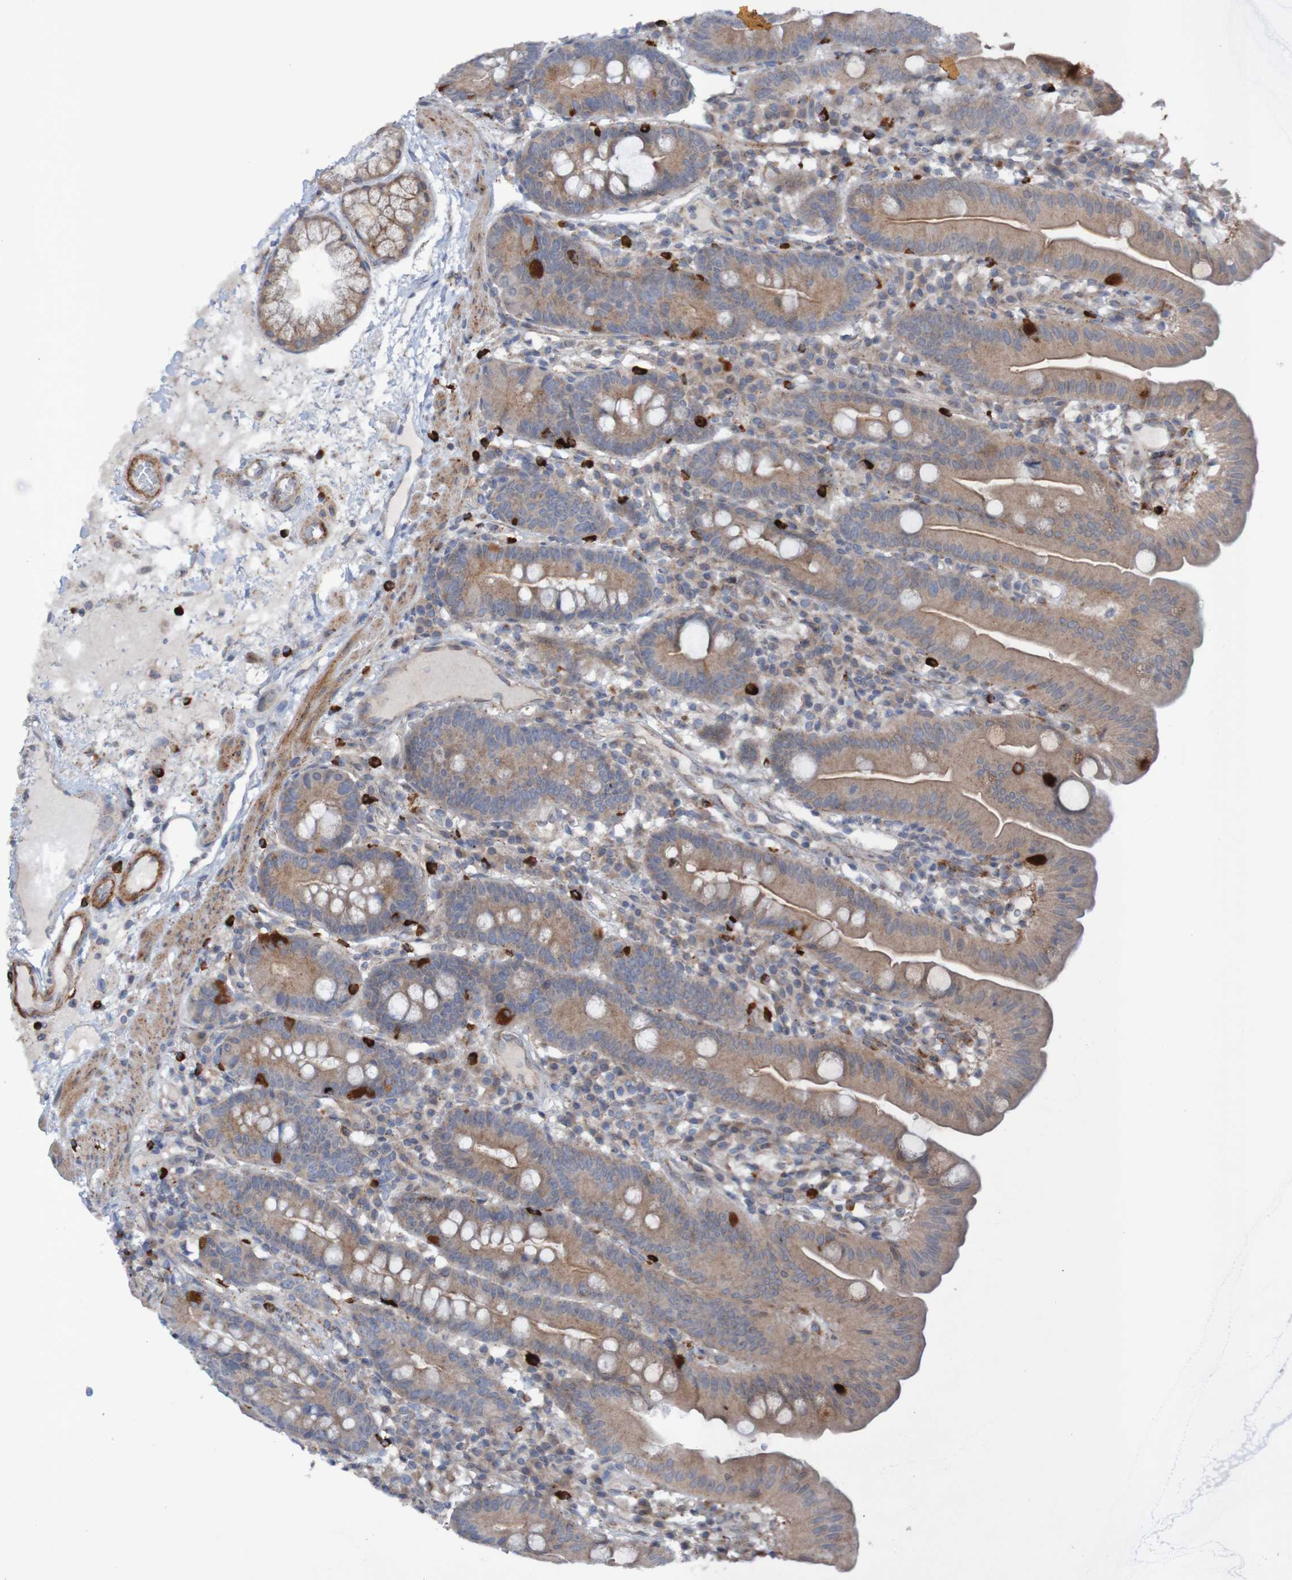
{"staining": {"intensity": "moderate", "quantity": ">75%", "location": "cytoplasmic/membranous"}, "tissue": "duodenum", "cell_type": "Glandular cells", "image_type": "normal", "snomed": [{"axis": "morphology", "description": "Normal tissue, NOS"}, {"axis": "topography", "description": "Duodenum"}], "caption": "Moderate cytoplasmic/membranous protein expression is appreciated in about >75% of glandular cells in duodenum. The staining was performed using DAB (3,3'-diaminobenzidine) to visualize the protein expression in brown, while the nuclei were stained in blue with hematoxylin (Magnification: 20x).", "gene": "ANGPT4", "patient": {"sex": "male", "age": 50}}